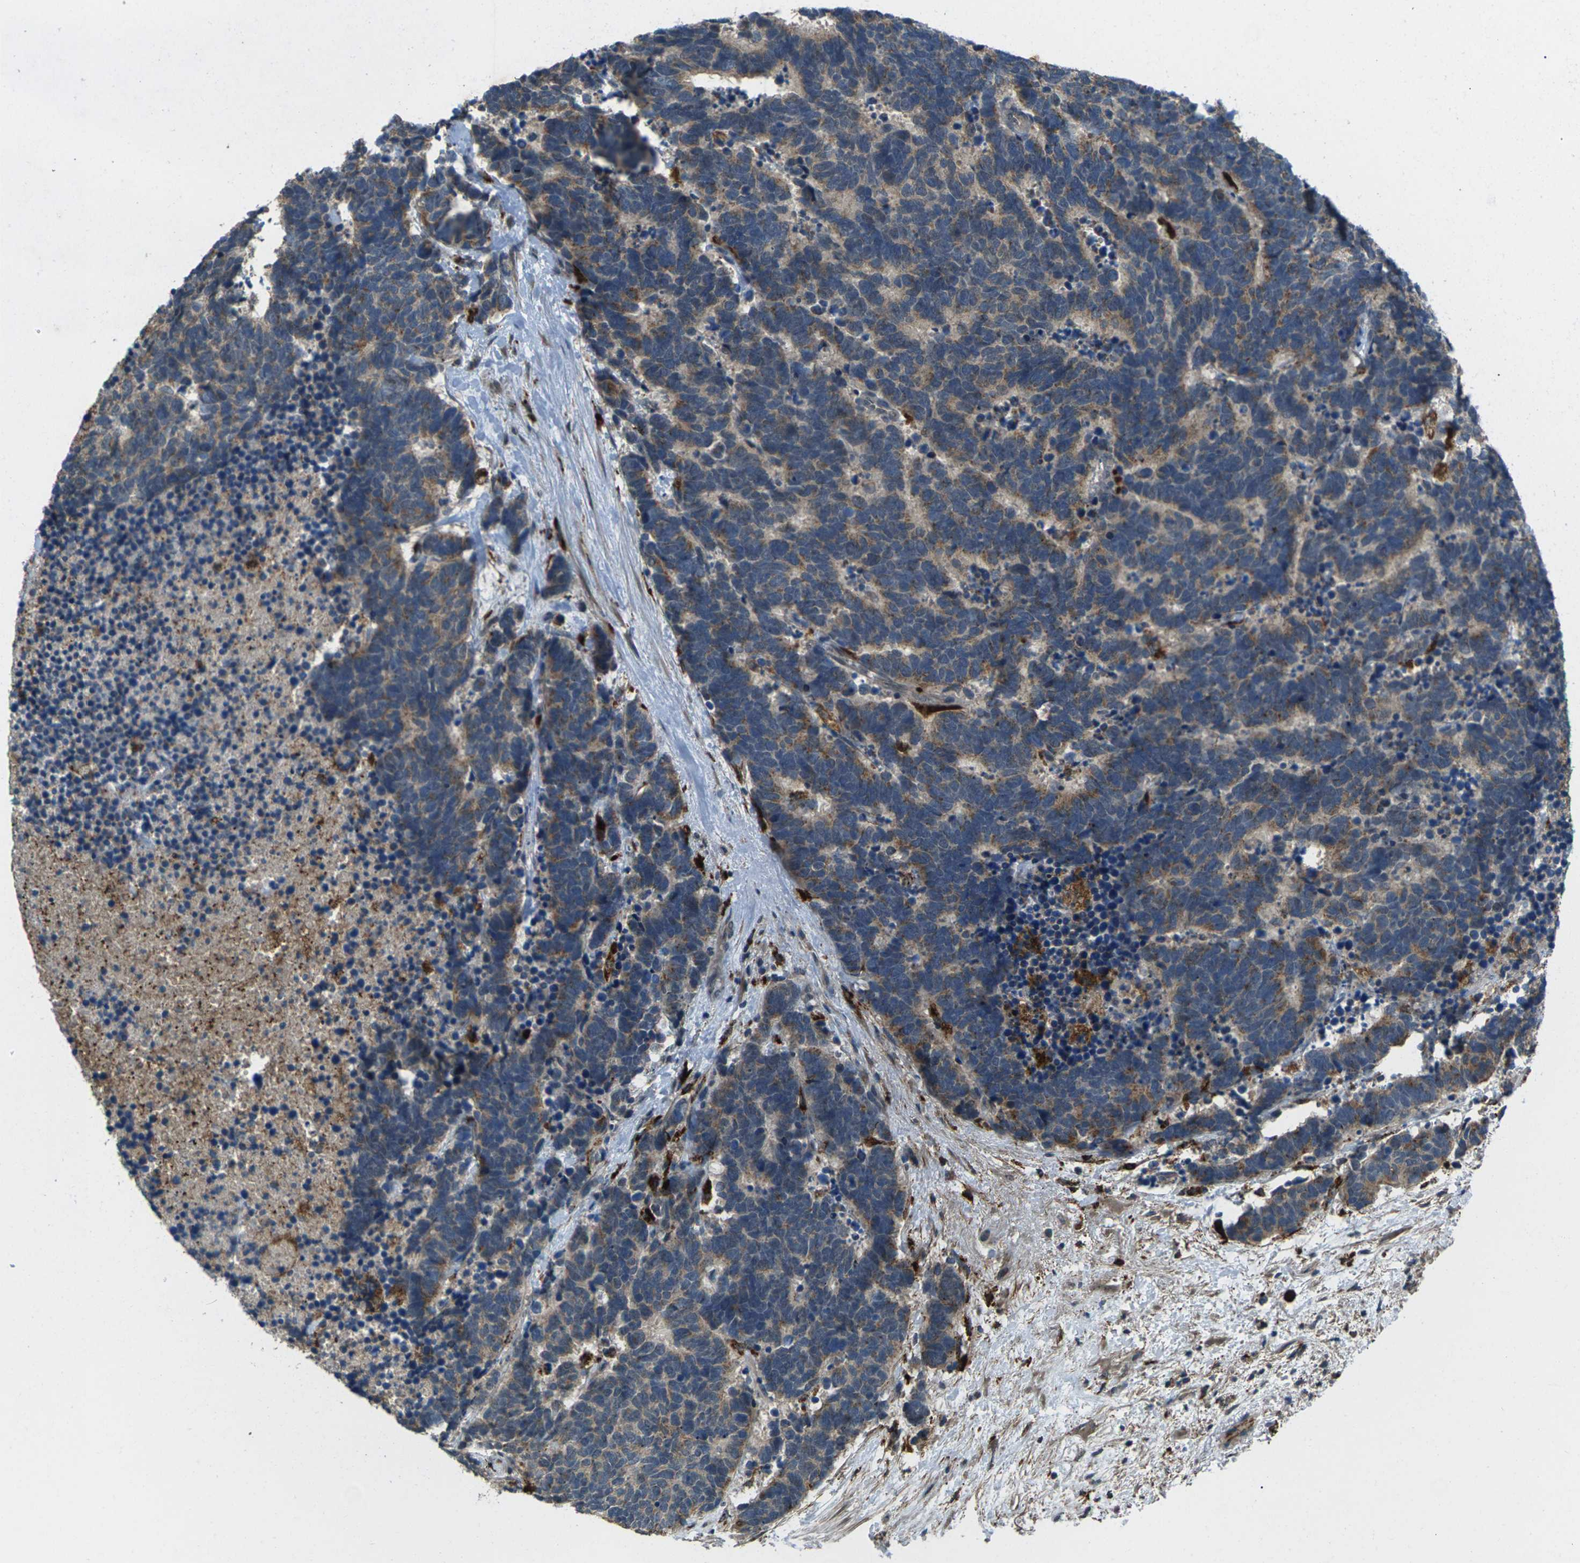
{"staining": {"intensity": "weak", "quantity": ">75%", "location": "cytoplasmic/membranous"}, "tissue": "carcinoid", "cell_type": "Tumor cells", "image_type": "cancer", "snomed": [{"axis": "morphology", "description": "Carcinoma, NOS"}, {"axis": "morphology", "description": "Carcinoid, malignant, NOS"}, {"axis": "topography", "description": "Urinary bladder"}], "caption": "This micrograph shows carcinoid stained with immunohistochemistry (IHC) to label a protein in brown. The cytoplasmic/membranous of tumor cells show weak positivity for the protein. Nuclei are counter-stained blue.", "gene": "SLC31A2", "patient": {"sex": "male", "age": 57}}